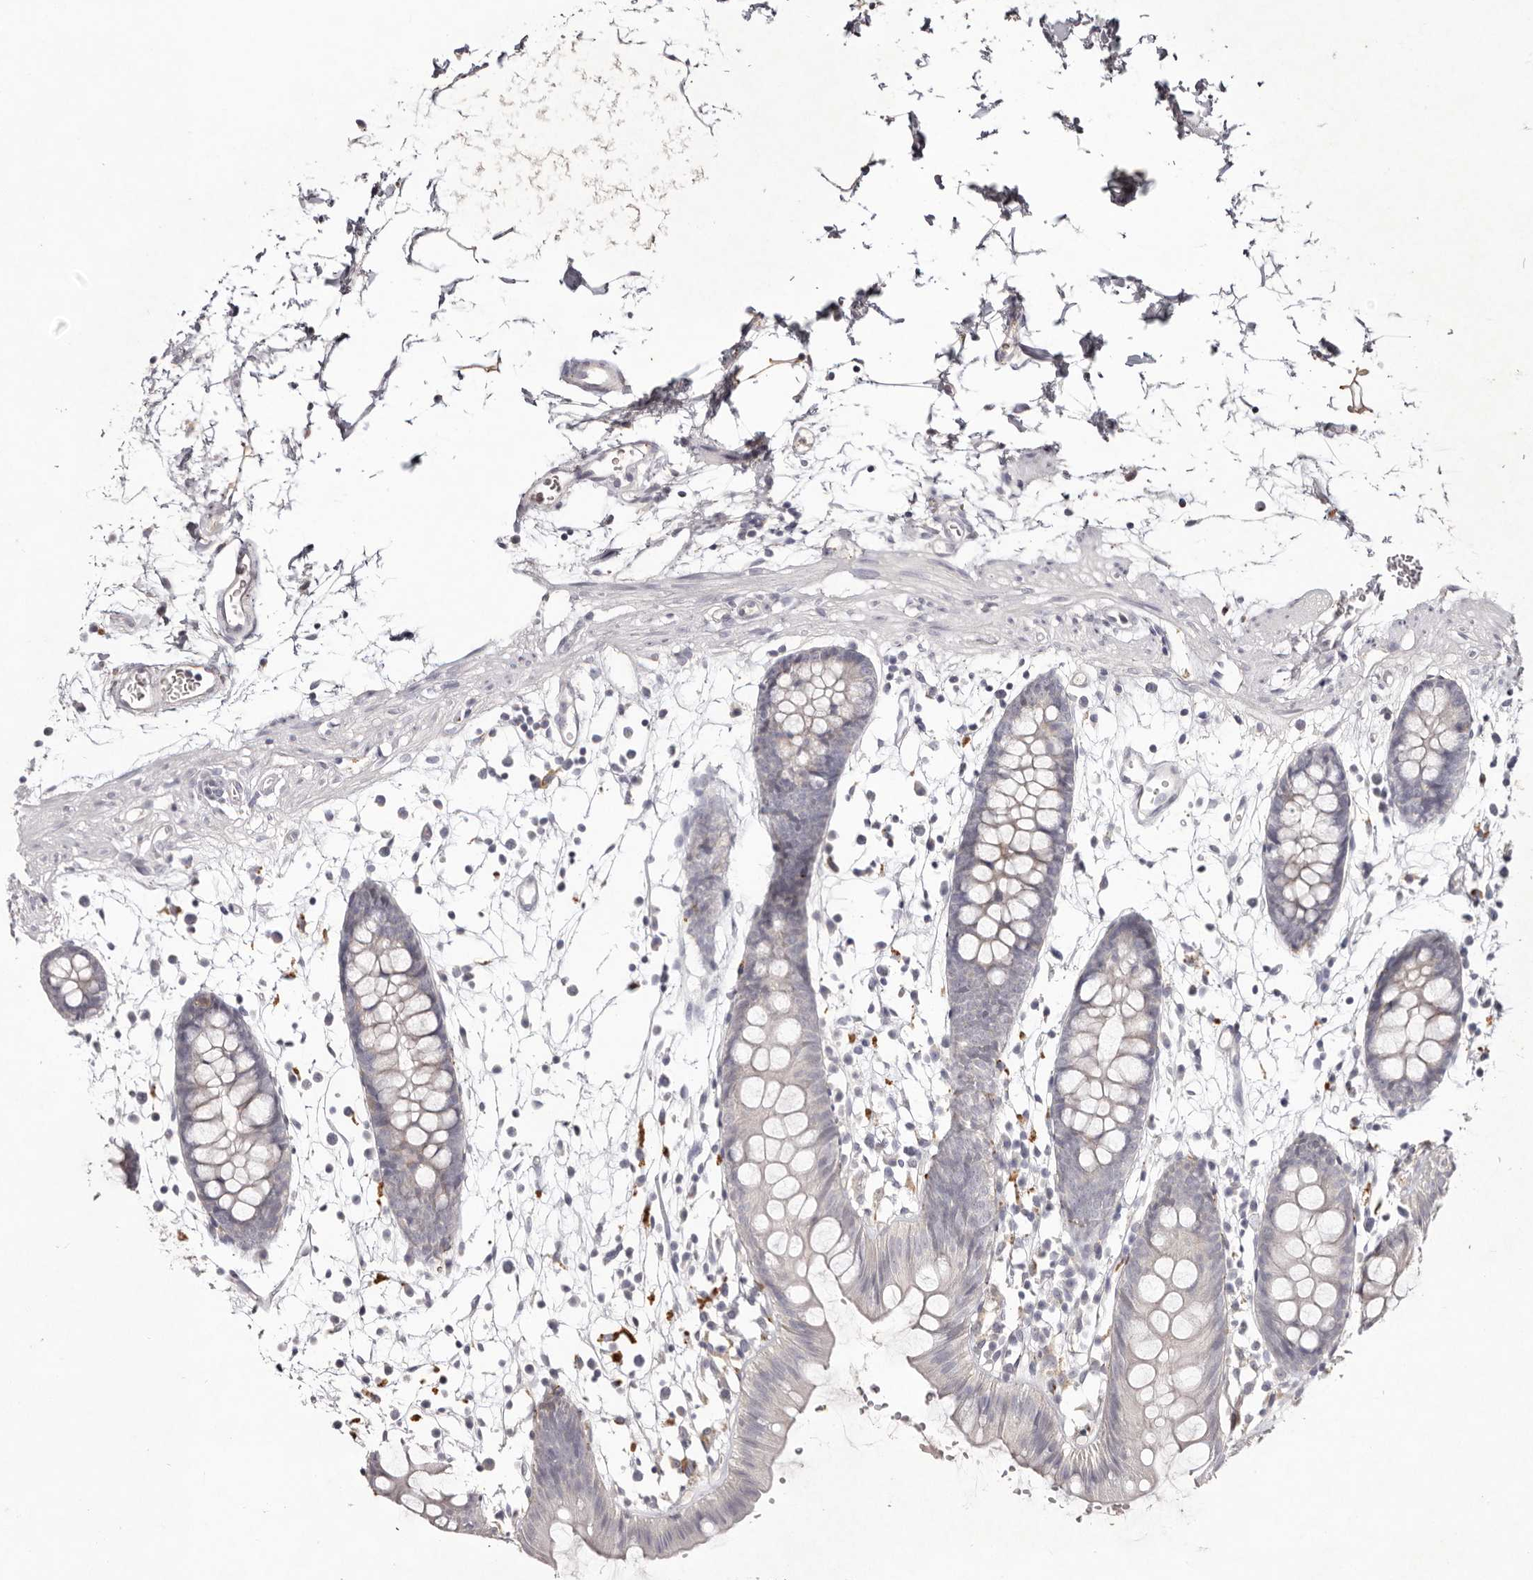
{"staining": {"intensity": "negative", "quantity": "none", "location": "none"}, "tissue": "colon", "cell_type": "Endothelial cells", "image_type": "normal", "snomed": [{"axis": "morphology", "description": "Normal tissue, NOS"}, {"axis": "topography", "description": "Colon"}], "caption": "Colon was stained to show a protein in brown. There is no significant staining in endothelial cells. (DAB (3,3'-diaminobenzidine) immunohistochemistry (IHC), high magnification).", "gene": "SCUBE2", "patient": {"sex": "male", "age": 56}}